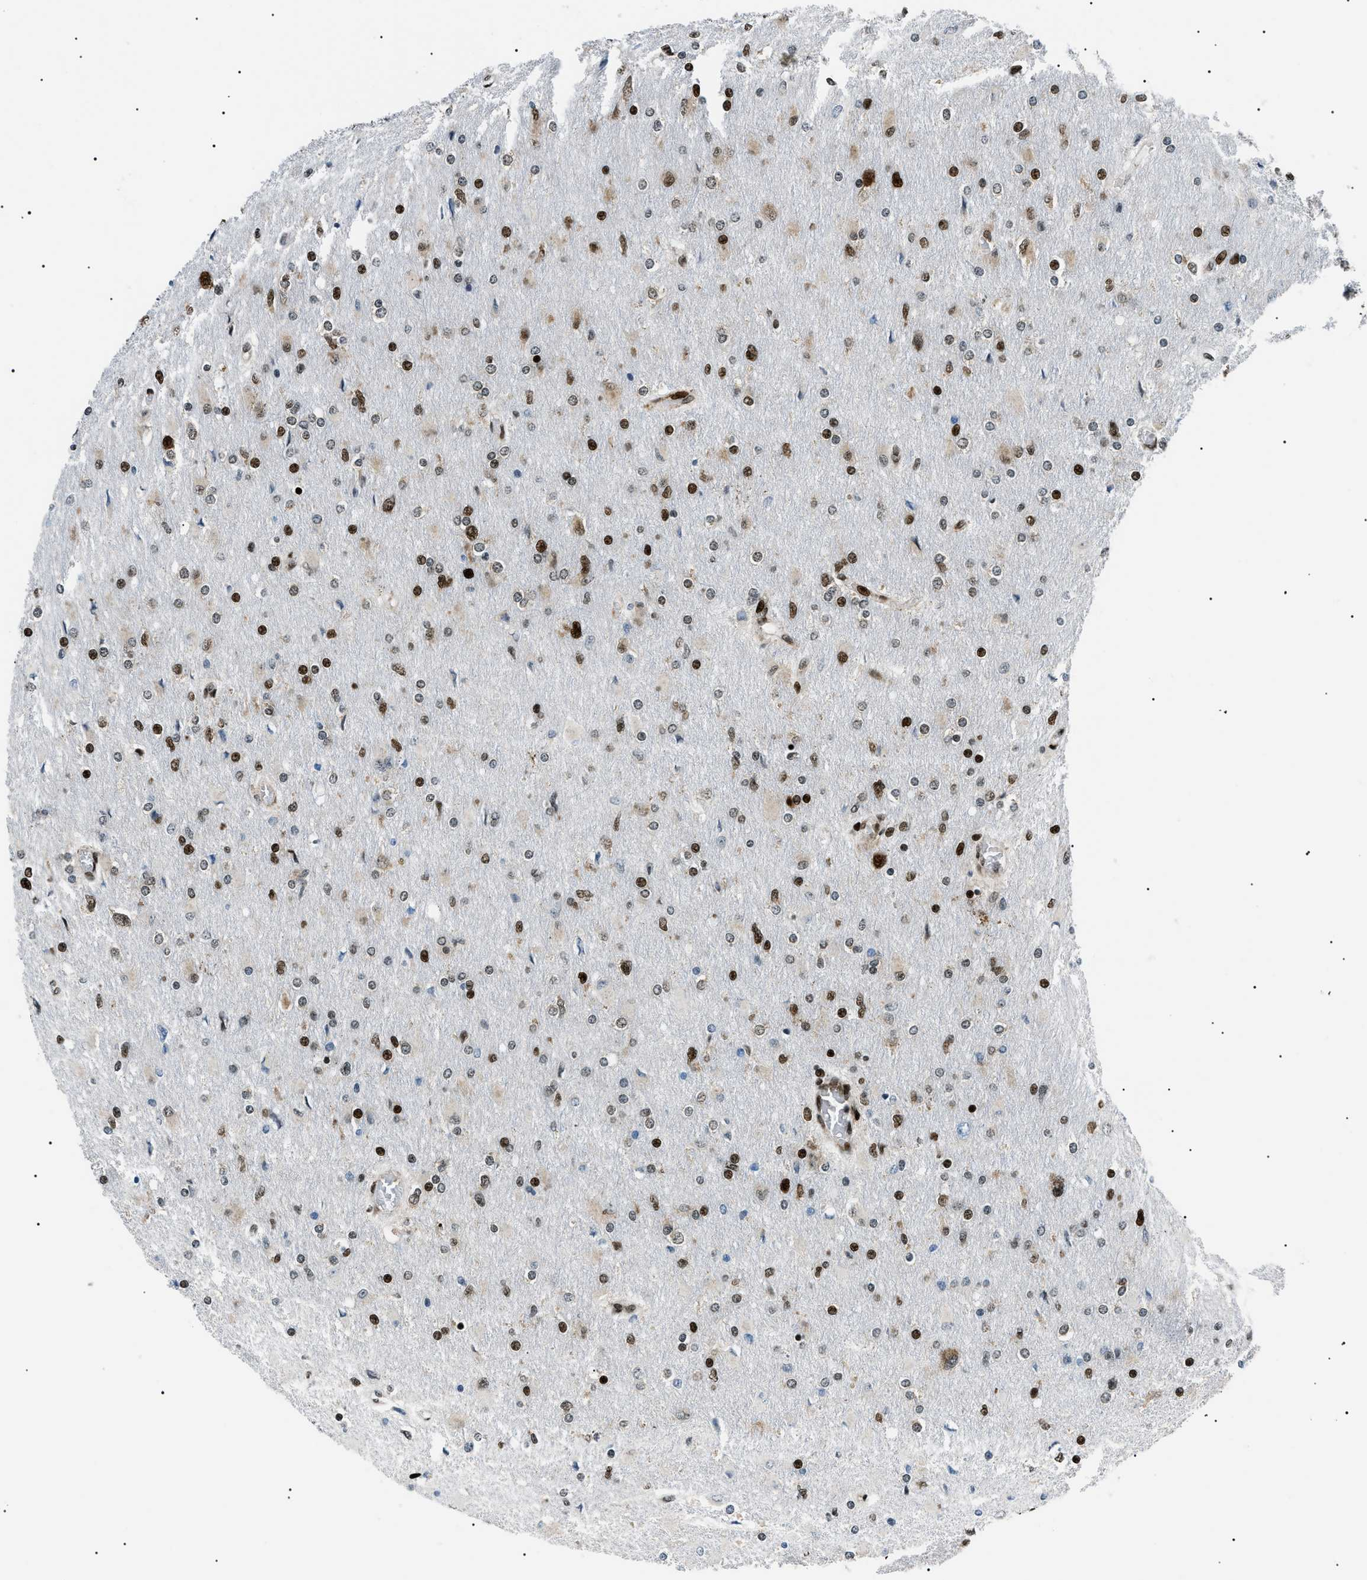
{"staining": {"intensity": "strong", "quantity": "25%-75%", "location": "nuclear"}, "tissue": "glioma", "cell_type": "Tumor cells", "image_type": "cancer", "snomed": [{"axis": "morphology", "description": "Glioma, malignant, High grade"}, {"axis": "topography", "description": "Cerebral cortex"}], "caption": "Protein expression analysis of high-grade glioma (malignant) shows strong nuclear staining in approximately 25%-75% of tumor cells.", "gene": "HNRNPK", "patient": {"sex": "female", "age": 36}}